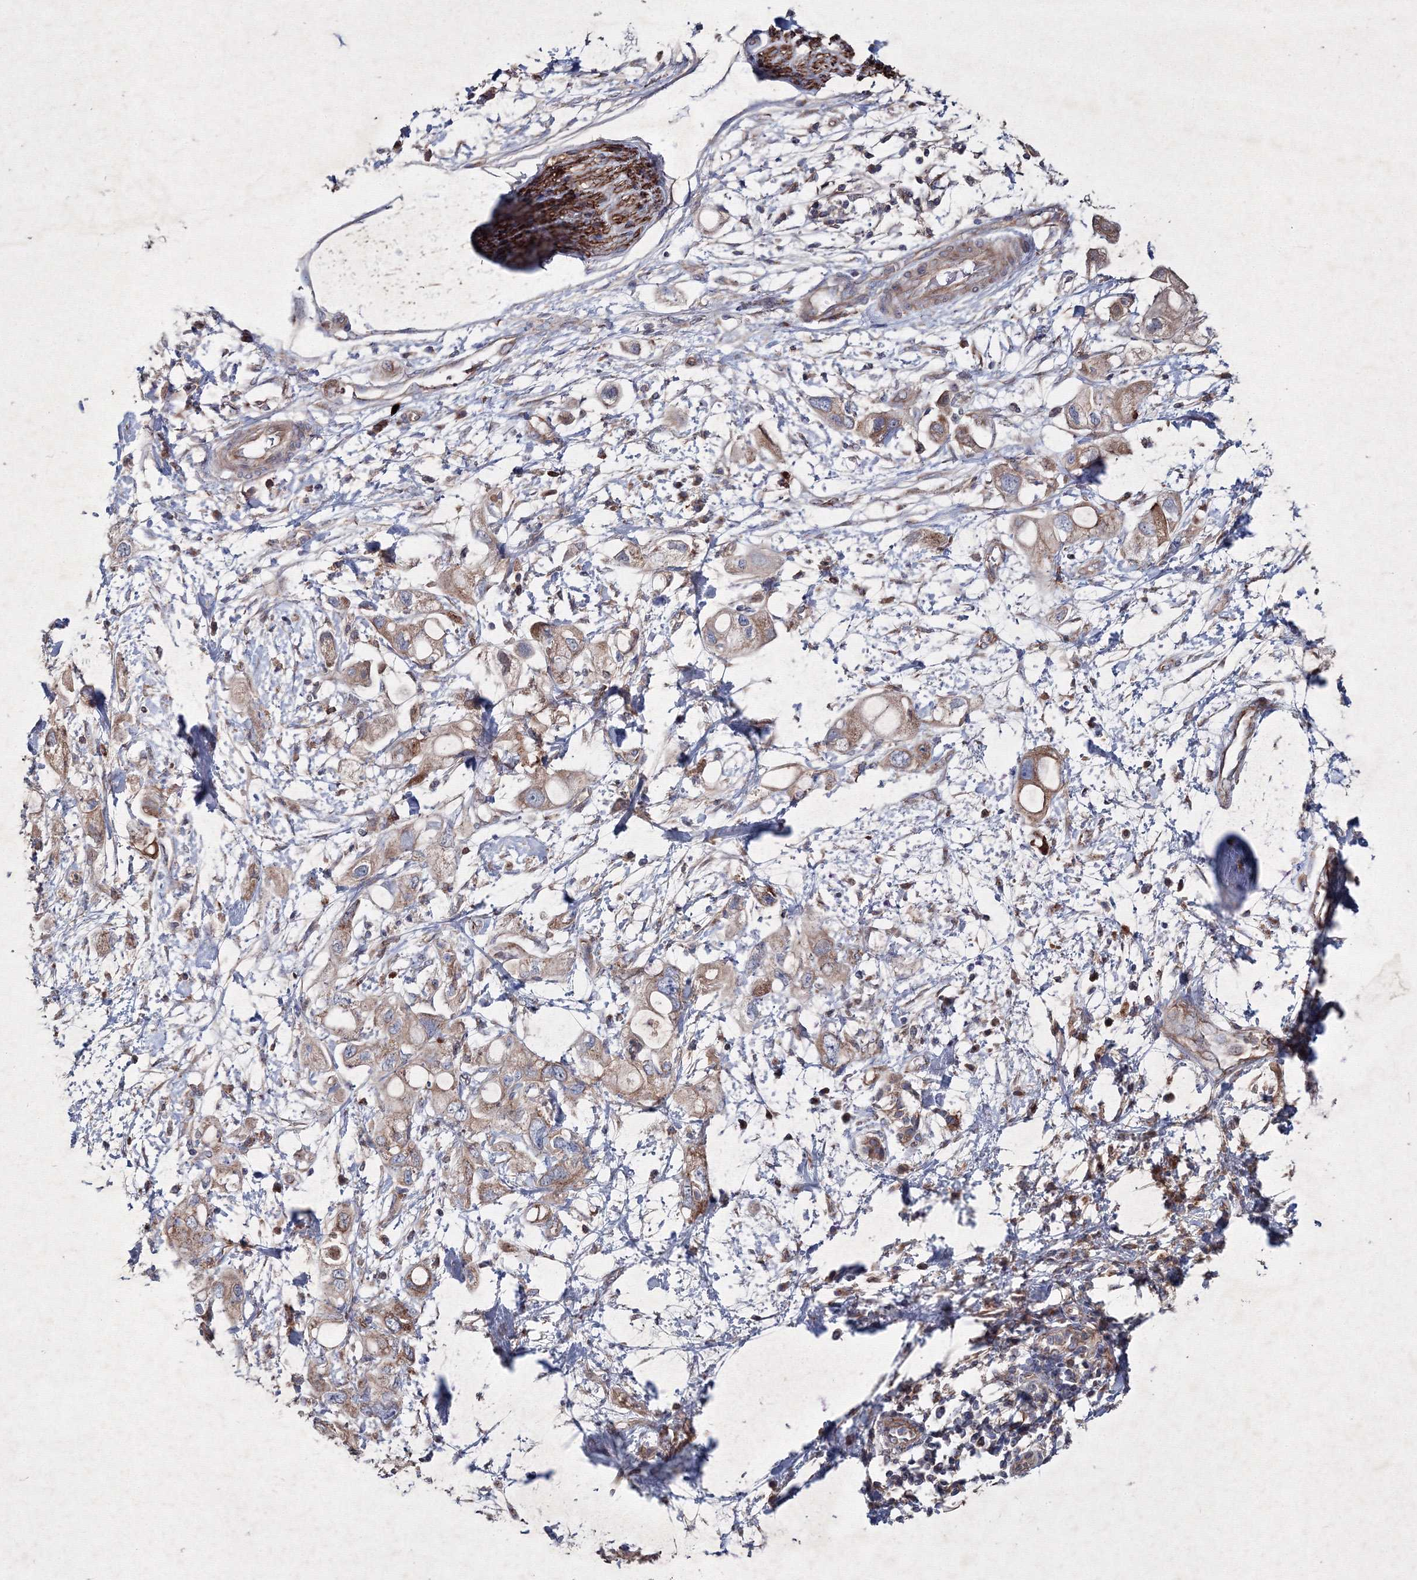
{"staining": {"intensity": "weak", "quantity": ">75%", "location": "cytoplasmic/membranous"}, "tissue": "pancreatic cancer", "cell_type": "Tumor cells", "image_type": "cancer", "snomed": [{"axis": "morphology", "description": "Adenocarcinoma, NOS"}, {"axis": "topography", "description": "Pancreas"}], "caption": "Immunohistochemistry photomicrograph of neoplastic tissue: human pancreatic adenocarcinoma stained using IHC reveals low levels of weak protein expression localized specifically in the cytoplasmic/membranous of tumor cells, appearing as a cytoplasmic/membranous brown color.", "gene": "GFM1", "patient": {"sex": "female", "age": 56}}